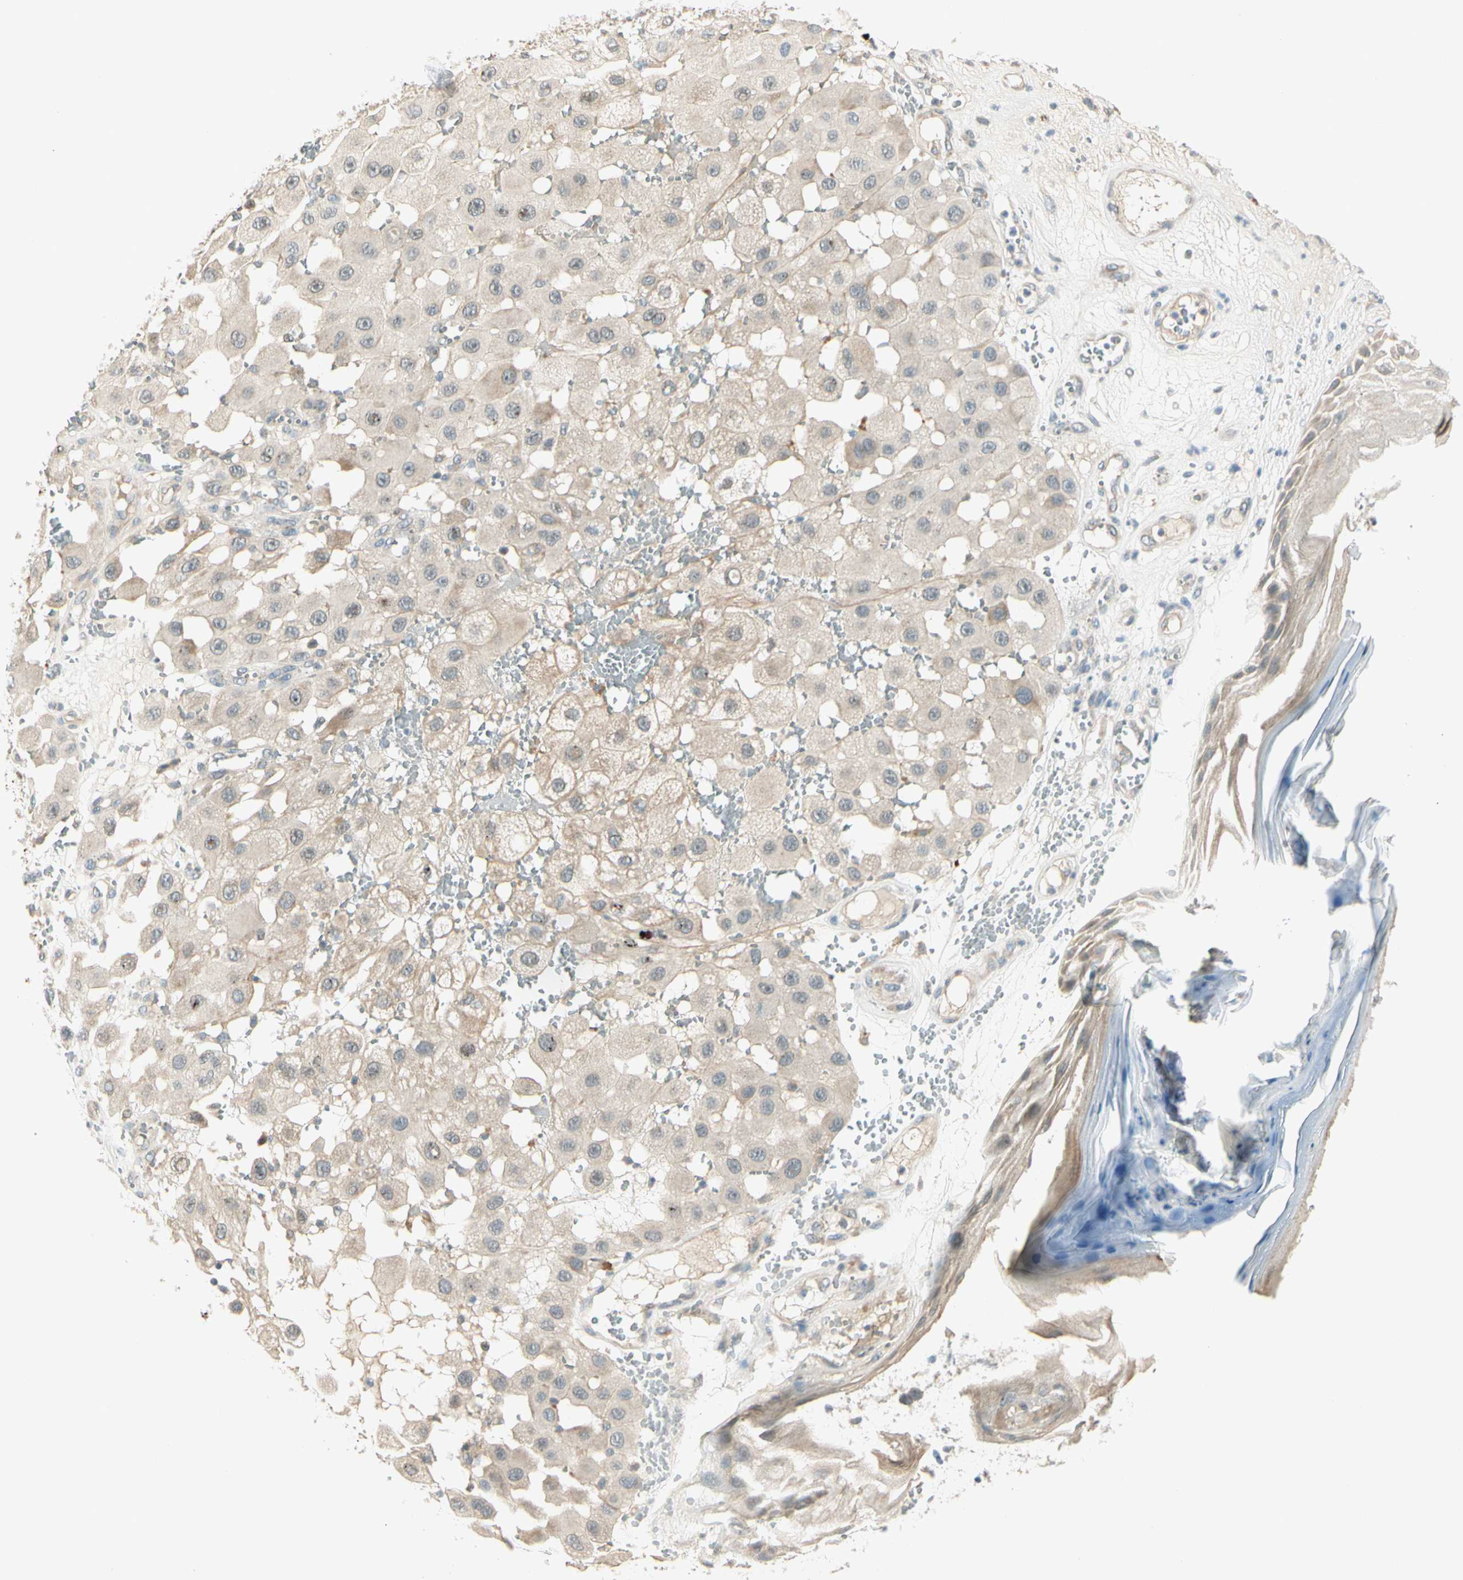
{"staining": {"intensity": "moderate", "quantity": "<25%", "location": "cytoplasmic/membranous"}, "tissue": "melanoma", "cell_type": "Tumor cells", "image_type": "cancer", "snomed": [{"axis": "morphology", "description": "Malignant melanoma, NOS"}, {"axis": "topography", "description": "Skin"}], "caption": "Protein staining exhibits moderate cytoplasmic/membranous expression in about <25% of tumor cells in melanoma.", "gene": "PCDHB15", "patient": {"sex": "female", "age": 81}}